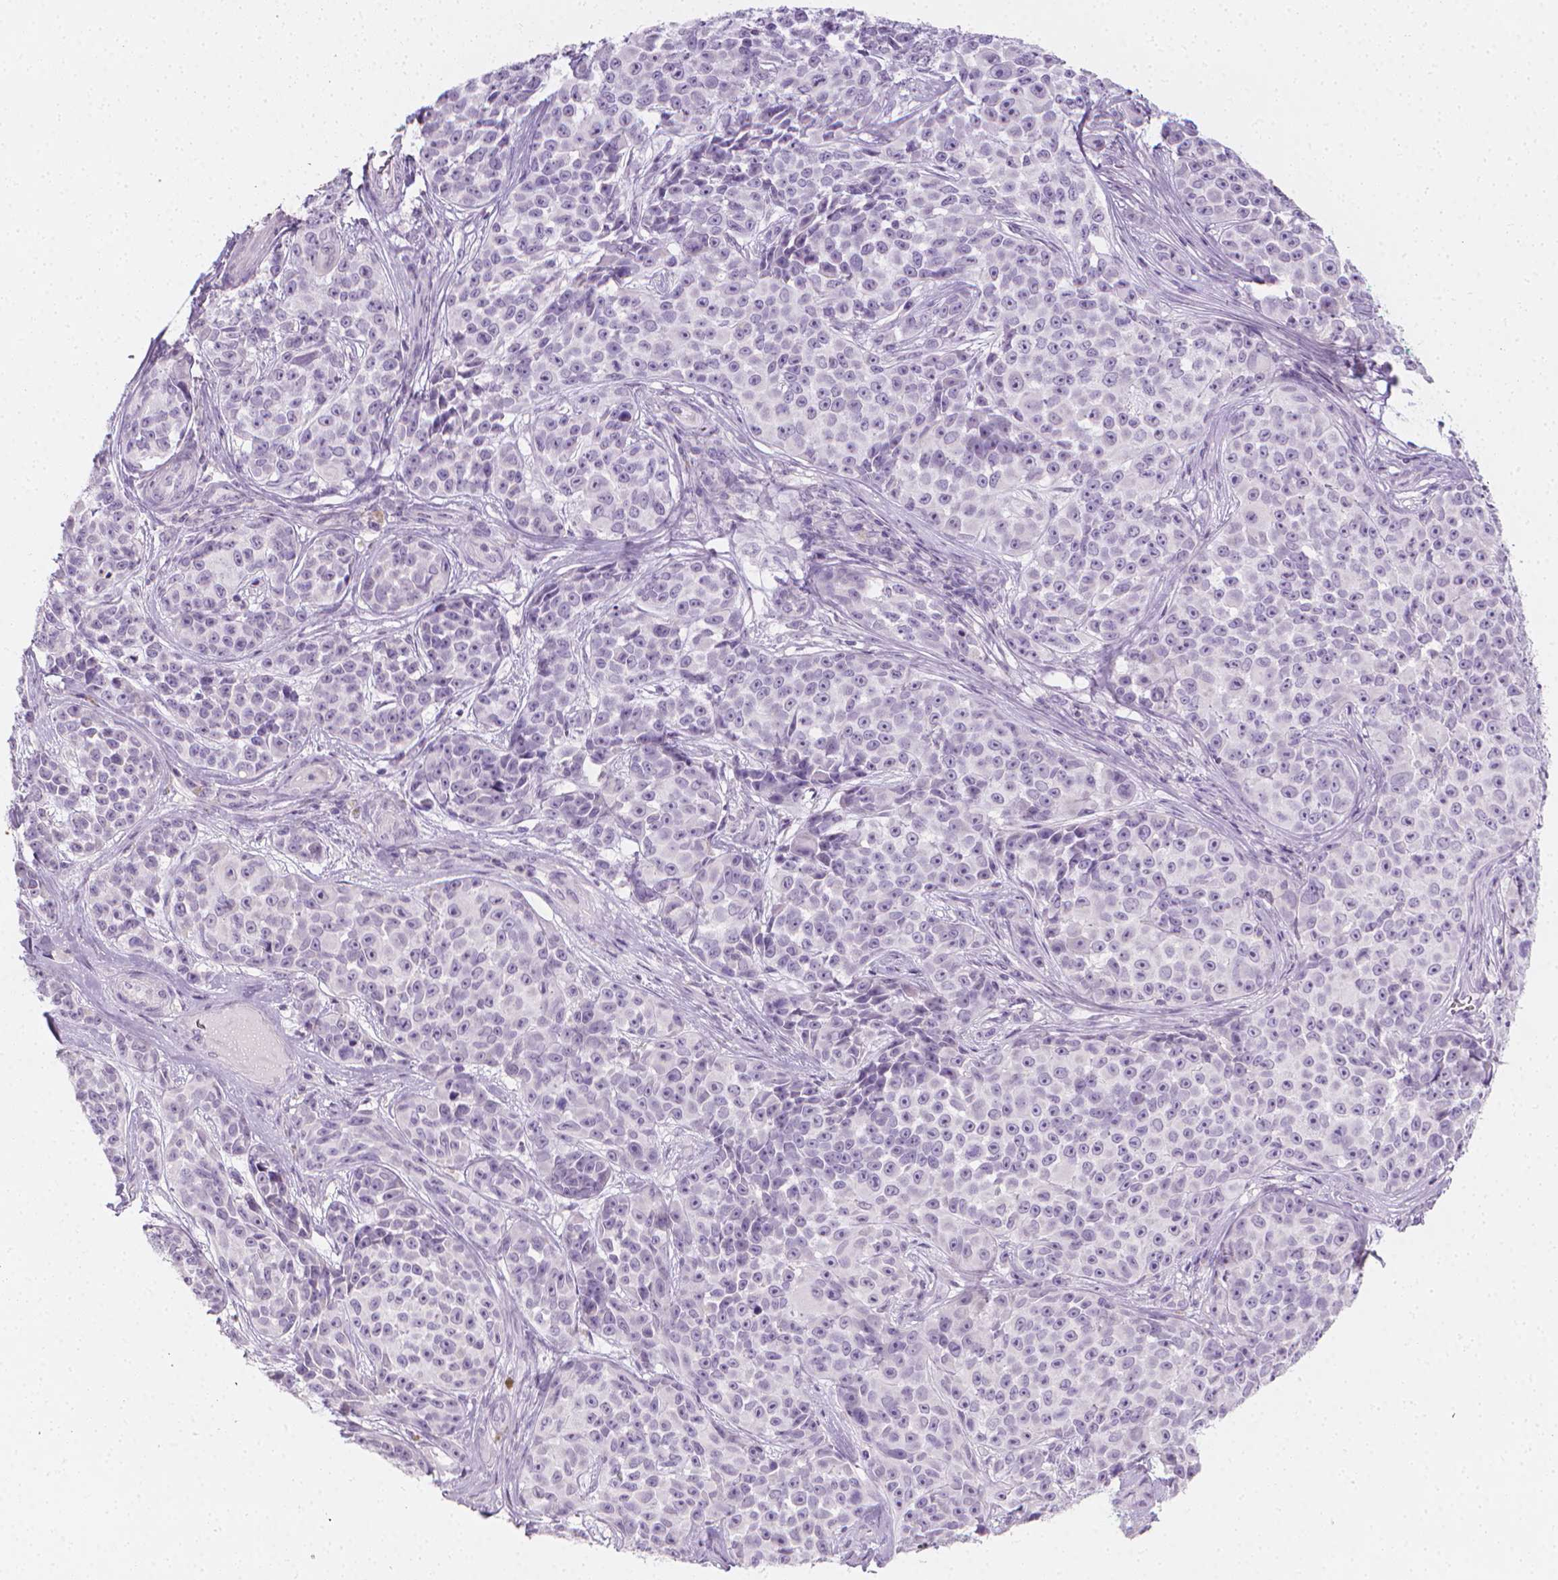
{"staining": {"intensity": "negative", "quantity": "none", "location": "none"}, "tissue": "melanoma", "cell_type": "Tumor cells", "image_type": "cancer", "snomed": [{"axis": "morphology", "description": "Malignant melanoma, NOS"}, {"axis": "topography", "description": "Skin"}], "caption": "Immunohistochemistry of human melanoma displays no staining in tumor cells. (DAB immunohistochemistry with hematoxylin counter stain).", "gene": "DCAF8L1", "patient": {"sex": "female", "age": 88}}